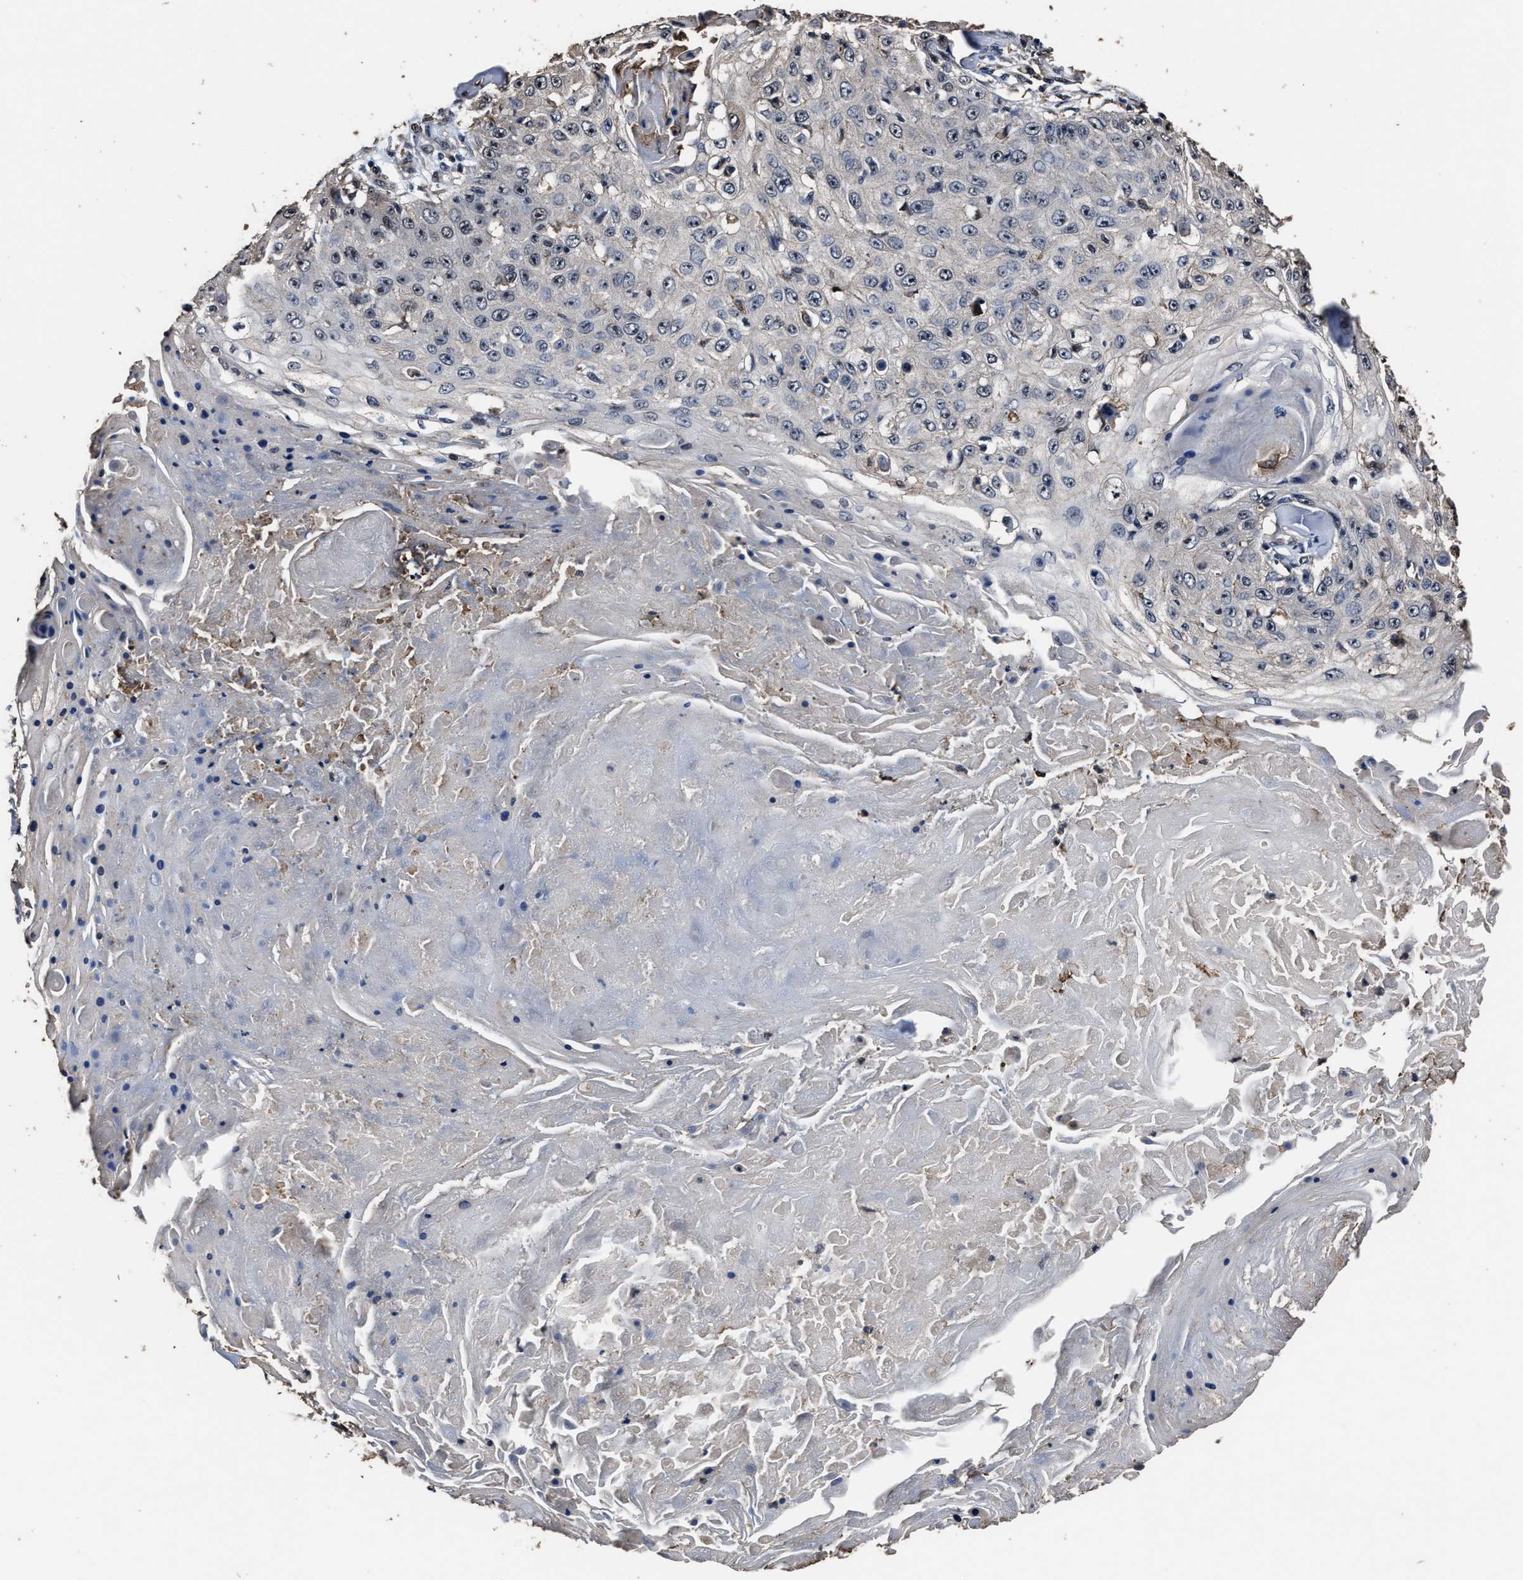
{"staining": {"intensity": "moderate", "quantity": "<25%", "location": "nuclear"}, "tissue": "skin cancer", "cell_type": "Tumor cells", "image_type": "cancer", "snomed": [{"axis": "morphology", "description": "Squamous cell carcinoma, NOS"}, {"axis": "topography", "description": "Skin"}], "caption": "High-power microscopy captured an immunohistochemistry (IHC) histopathology image of skin cancer, revealing moderate nuclear expression in approximately <25% of tumor cells.", "gene": "RSBN1L", "patient": {"sex": "male", "age": 86}}